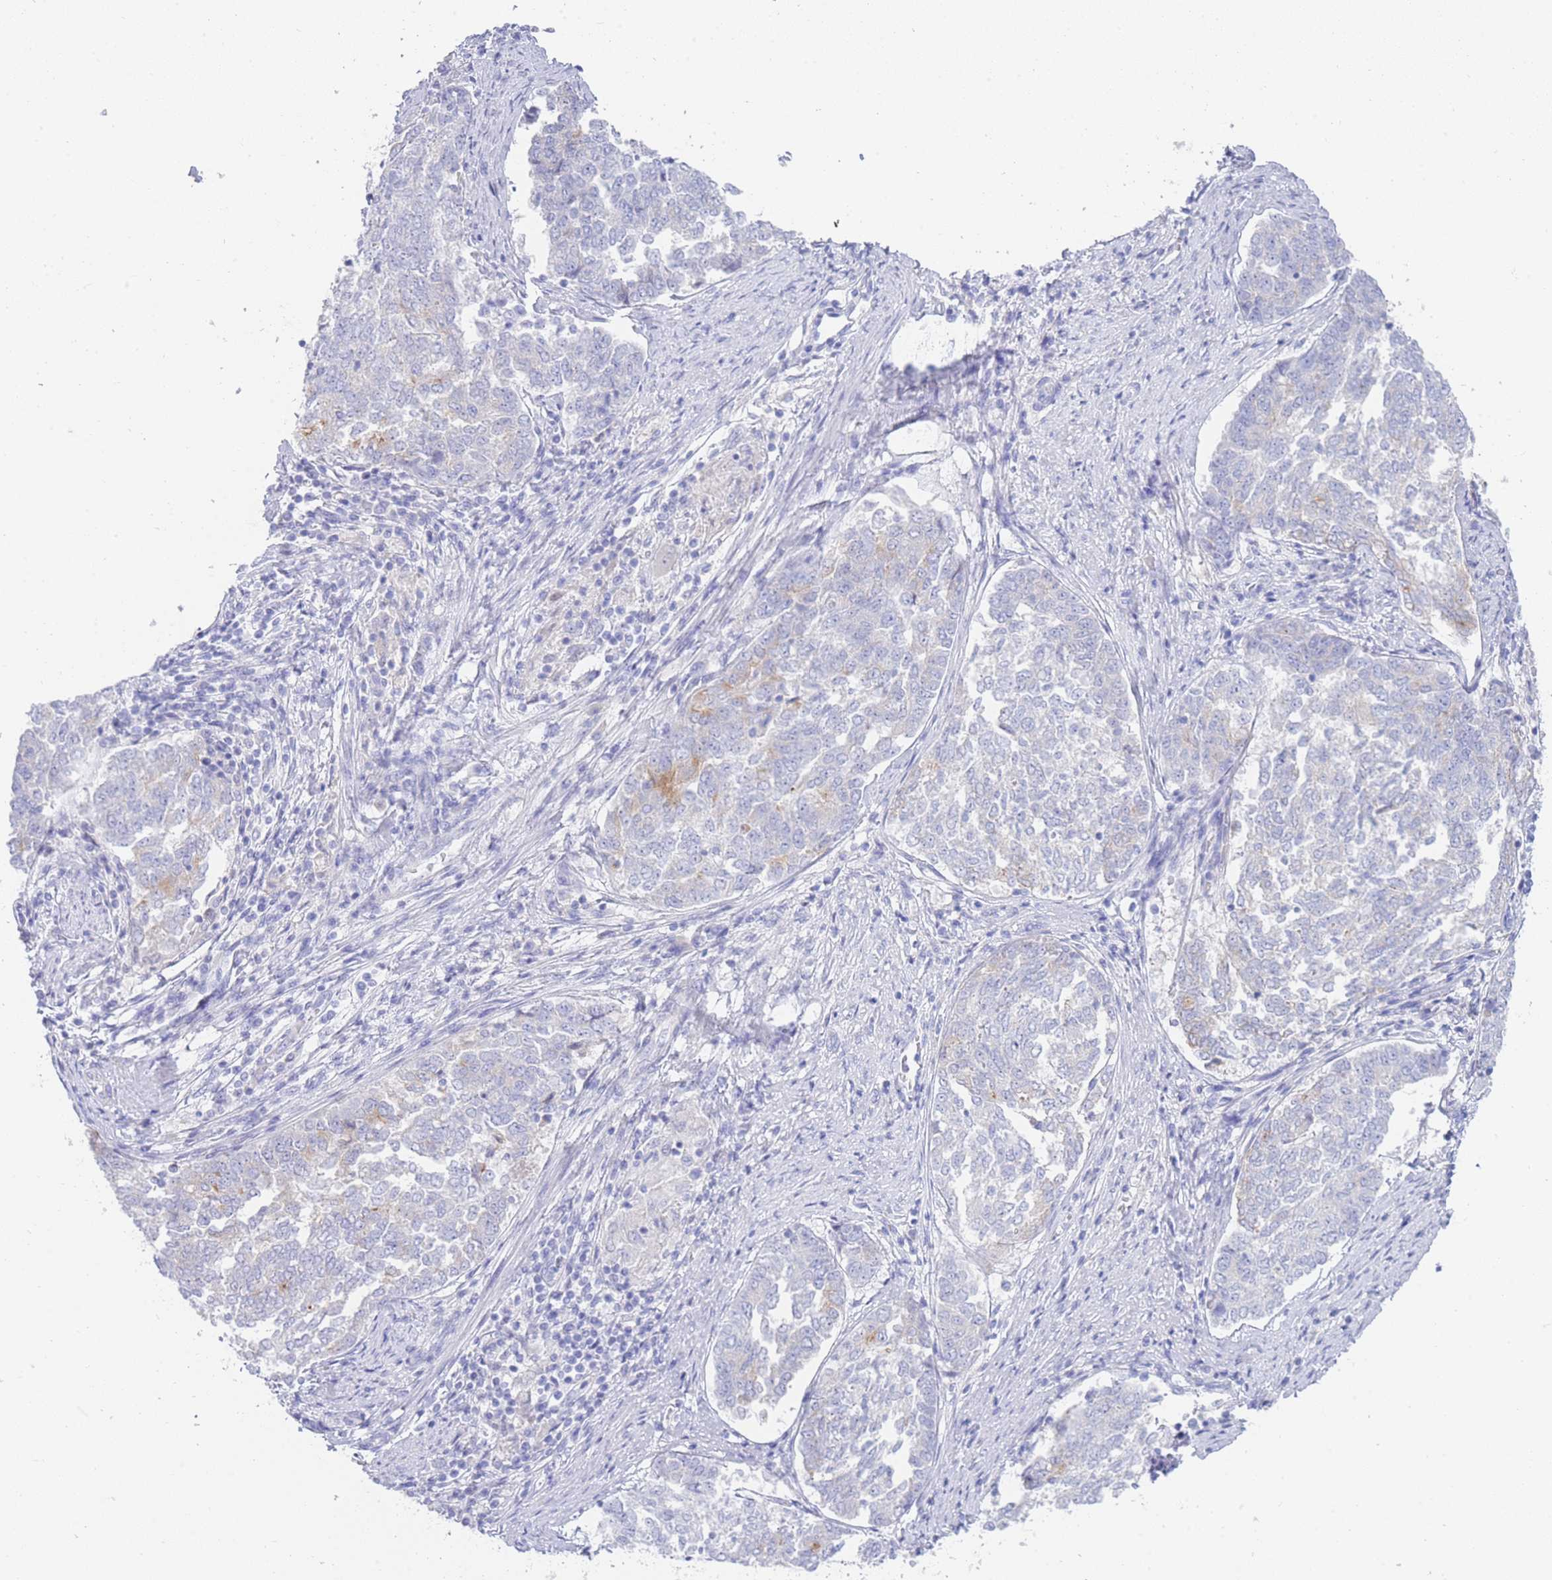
{"staining": {"intensity": "negative", "quantity": "none", "location": "none"}, "tissue": "endometrial cancer", "cell_type": "Tumor cells", "image_type": "cancer", "snomed": [{"axis": "morphology", "description": "Adenocarcinoma, NOS"}, {"axis": "topography", "description": "Endometrium"}], "caption": "An image of human endometrial cancer is negative for staining in tumor cells.", "gene": "LRRC37A", "patient": {"sex": "female", "age": 80}}